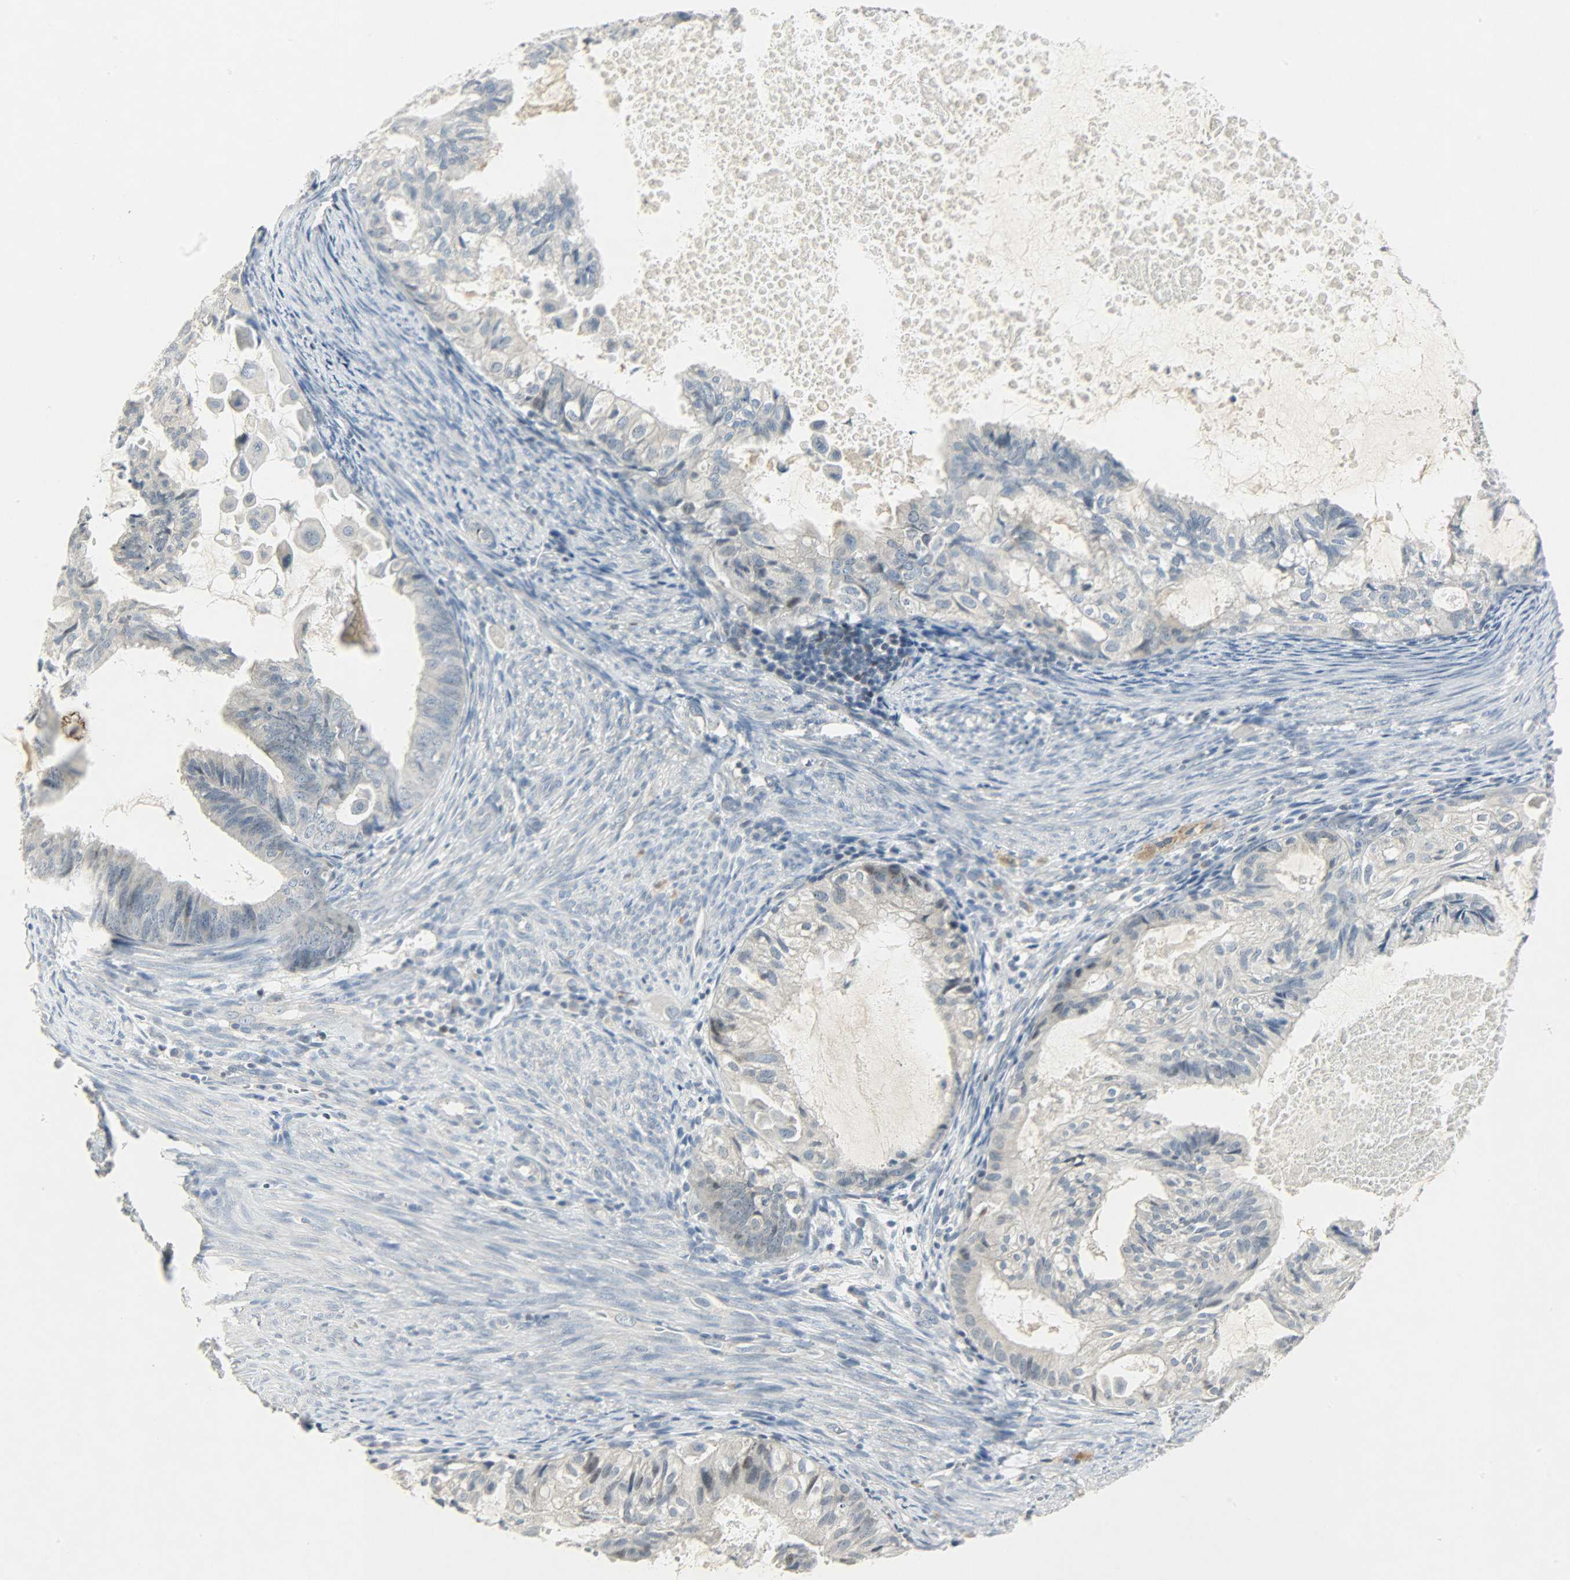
{"staining": {"intensity": "weak", "quantity": "25%-75%", "location": "cytoplasmic/membranous,nuclear"}, "tissue": "cervical cancer", "cell_type": "Tumor cells", "image_type": "cancer", "snomed": [{"axis": "morphology", "description": "Normal tissue, NOS"}, {"axis": "morphology", "description": "Adenocarcinoma, NOS"}, {"axis": "topography", "description": "Cervix"}, {"axis": "topography", "description": "Endometrium"}], "caption": "A brown stain highlights weak cytoplasmic/membranous and nuclear expression of a protein in human cervical adenocarcinoma tumor cells. The staining was performed using DAB (3,3'-diaminobenzidine), with brown indicating positive protein expression. Nuclei are stained blue with hematoxylin.", "gene": "CAMK4", "patient": {"sex": "female", "age": 86}}